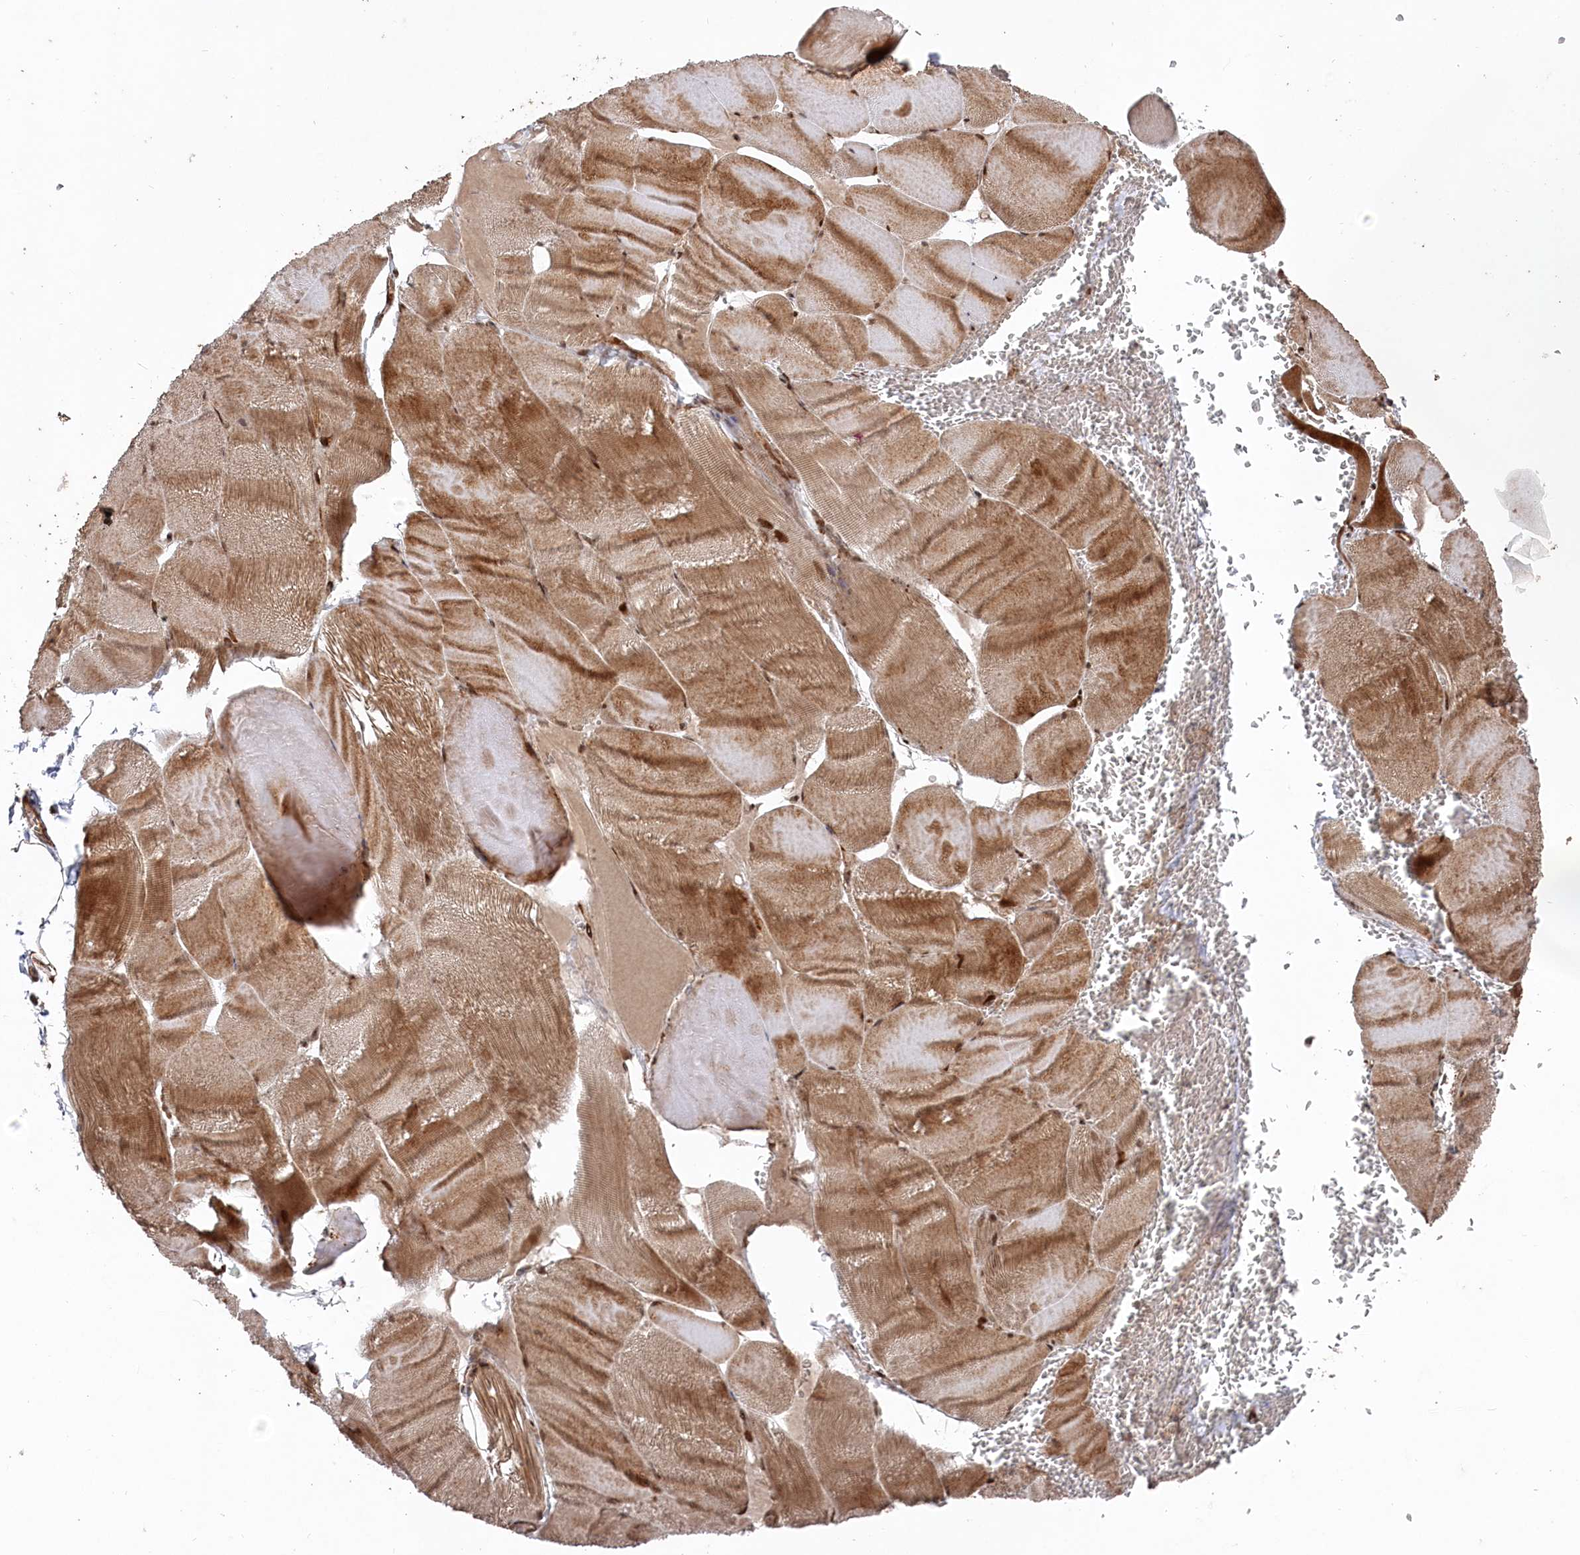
{"staining": {"intensity": "strong", "quantity": ">75%", "location": "cytoplasmic/membranous,nuclear"}, "tissue": "skeletal muscle", "cell_type": "Myocytes", "image_type": "normal", "snomed": [{"axis": "morphology", "description": "Normal tissue, NOS"}, {"axis": "morphology", "description": "Basal cell carcinoma"}, {"axis": "topography", "description": "Skeletal muscle"}], "caption": "IHC of unremarkable human skeletal muscle displays high levels of strong cytoplasmic/membranous,nuclear positivity in approximately >75% of myocytes.", "gene": "POLR3A", "patient": {"sex": "female", "age": 64}}